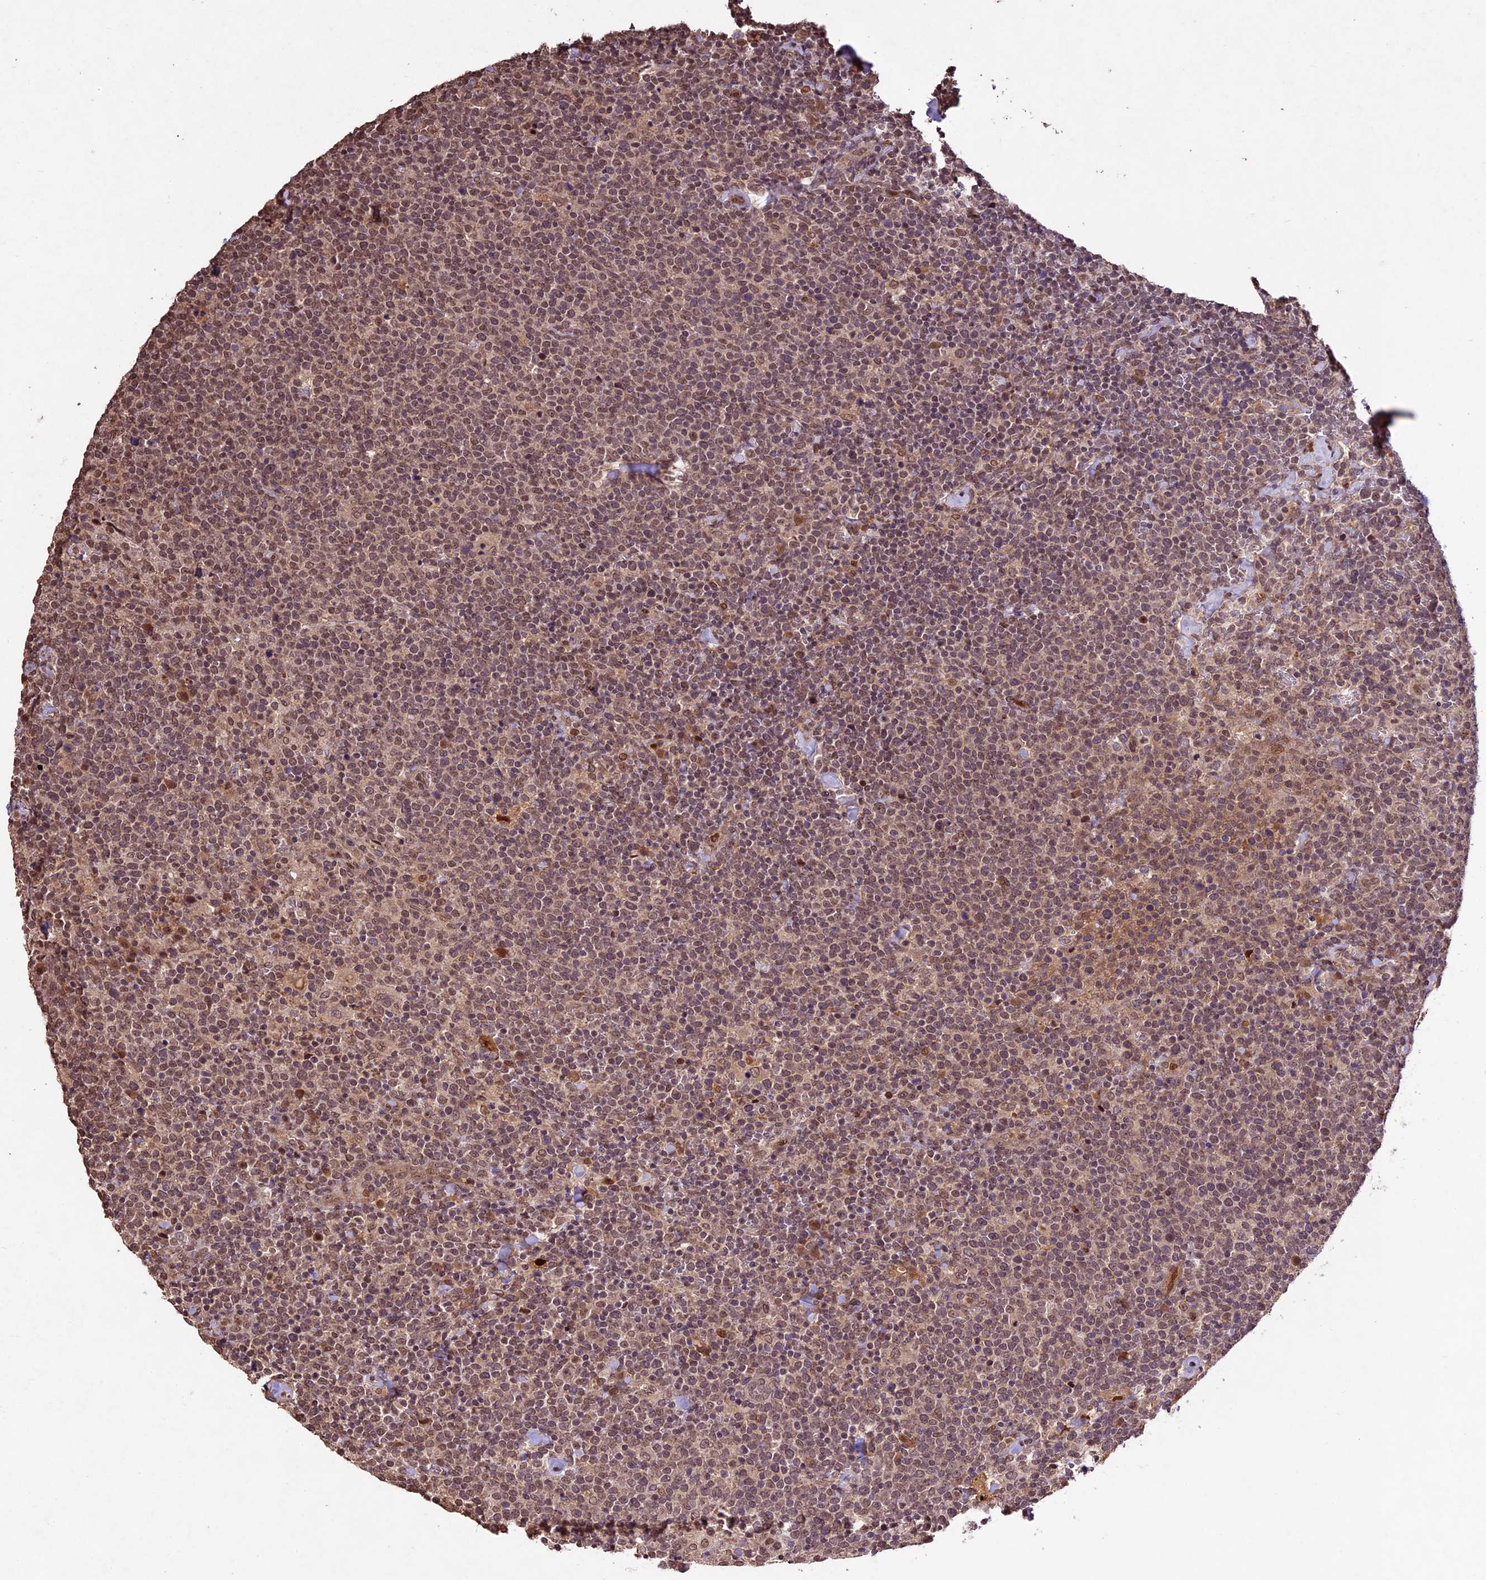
{"staining": {"intensity": "weak", "quantity": "25%-75%", "location": "nuclear"}, "tissue": "lymphoma", "cell_type": "Tumor cells", "image_type": "cancer", "snomed": [{"axis": "morphology", "description": "Malignant lymphoma, non-Hodgkin's type, High grade"}, {"axis": "topography", "description": "Lymph node"}], "caption": "IHC of lymphoma exhibits low levels of weak nuclear staining in approximately 25%-75% of tumor cells.", "gene": "CDKN2AIP", "patient": {"sex": "male", "age": 61}}